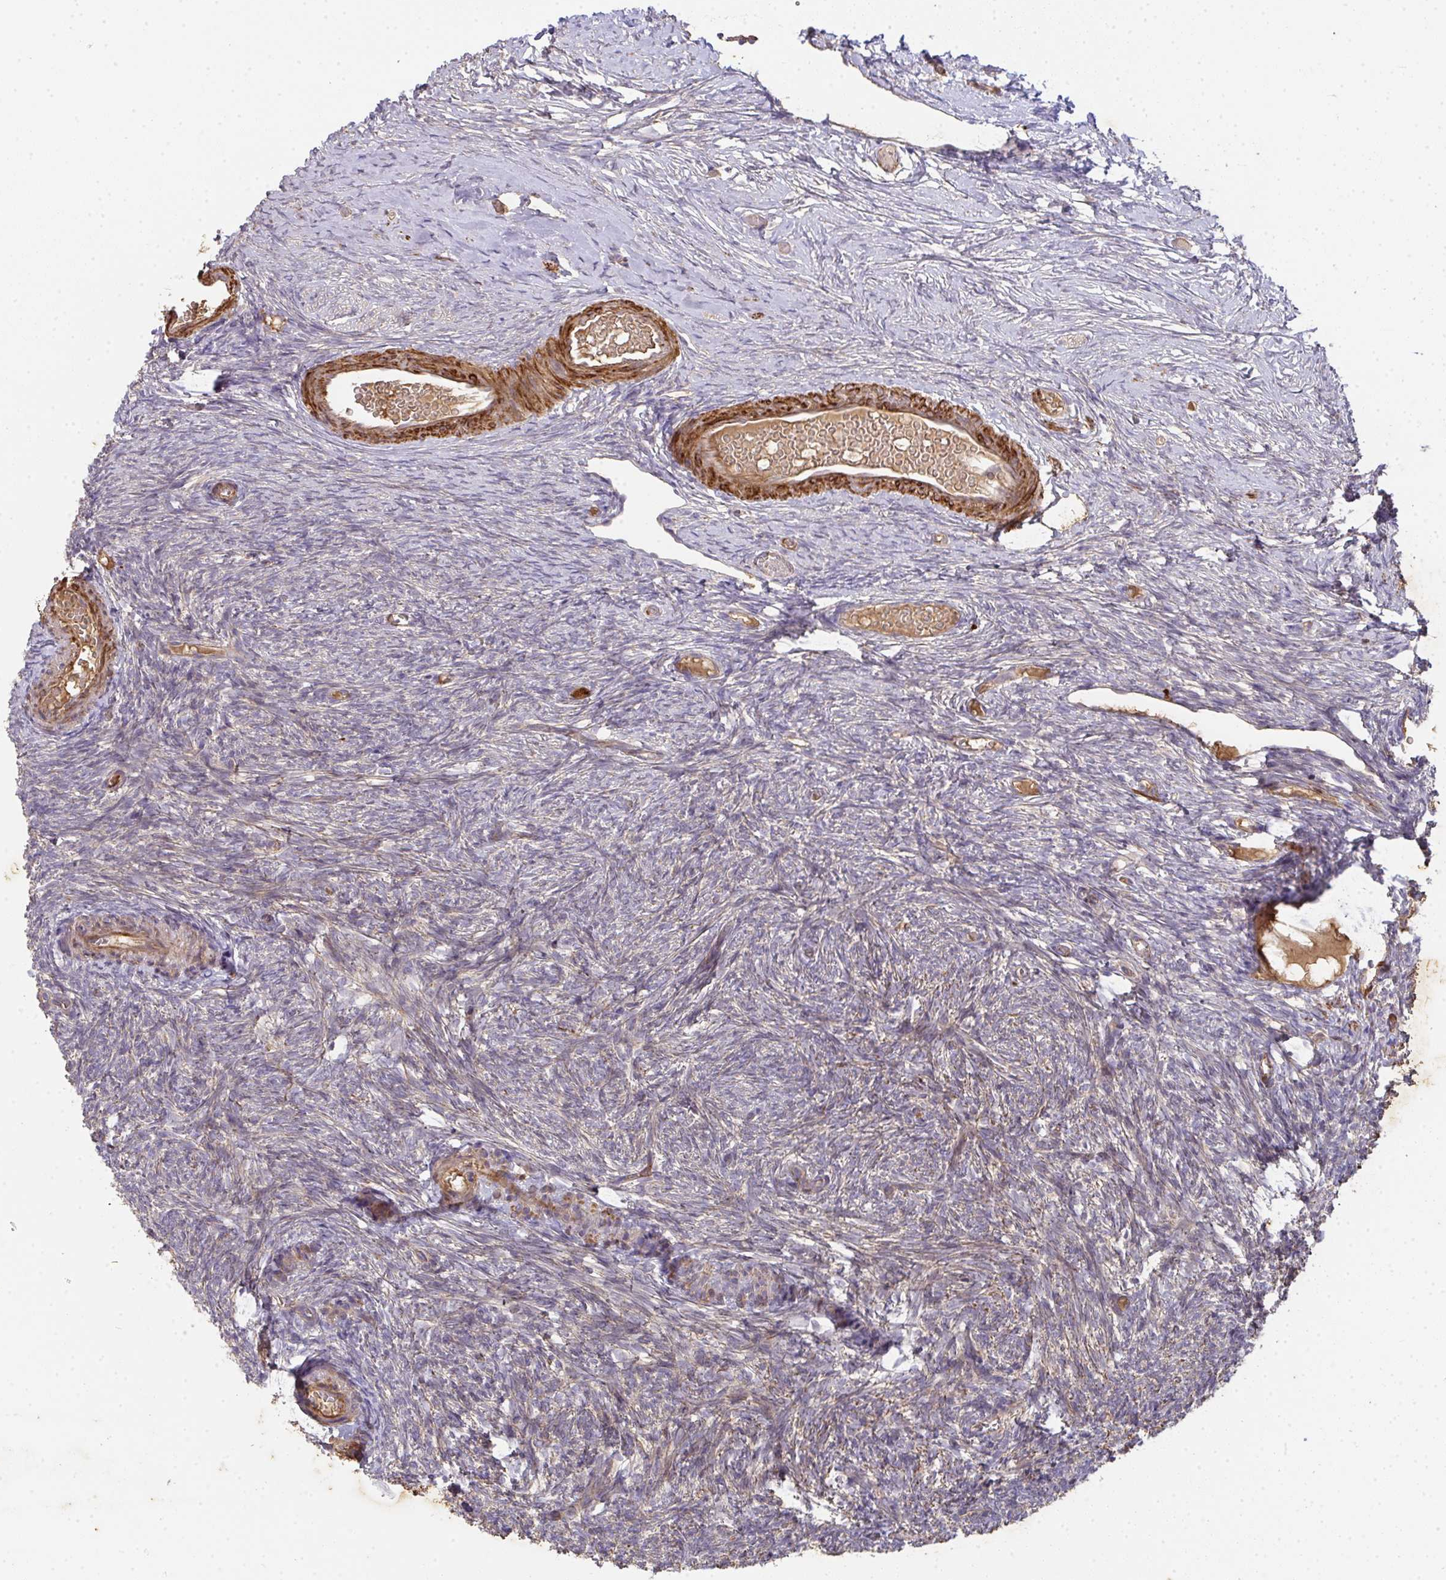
{"staining": {"intensity": "moderate", "quantity": ">75%", "location": "cytoplasmic/membranous"}, "tissue": "ovary", "cell_type": "Follicle cells", "image_type": "normal", "snomed": [{"axis": "morphology", "description": "Normal tissue, NOS"}, {"axis": "topography", "description": "Ovary"}], "caption": "A high-resolution histopathology image shows immunohistochemistry (IHC) staining of benign ovary, which exhibits moderate cytoplasmic/membranous staining in approximately >75% of follicle cells. The staining was performed using DAB (3,3'-diaminobenzidine) to visualize the protein expression in brown, while the nuclei were stained in blue with hematoxylin (Magnification: 20x).", "gene": "TNMD", "patient": {"sex": "female", "age": 39}}